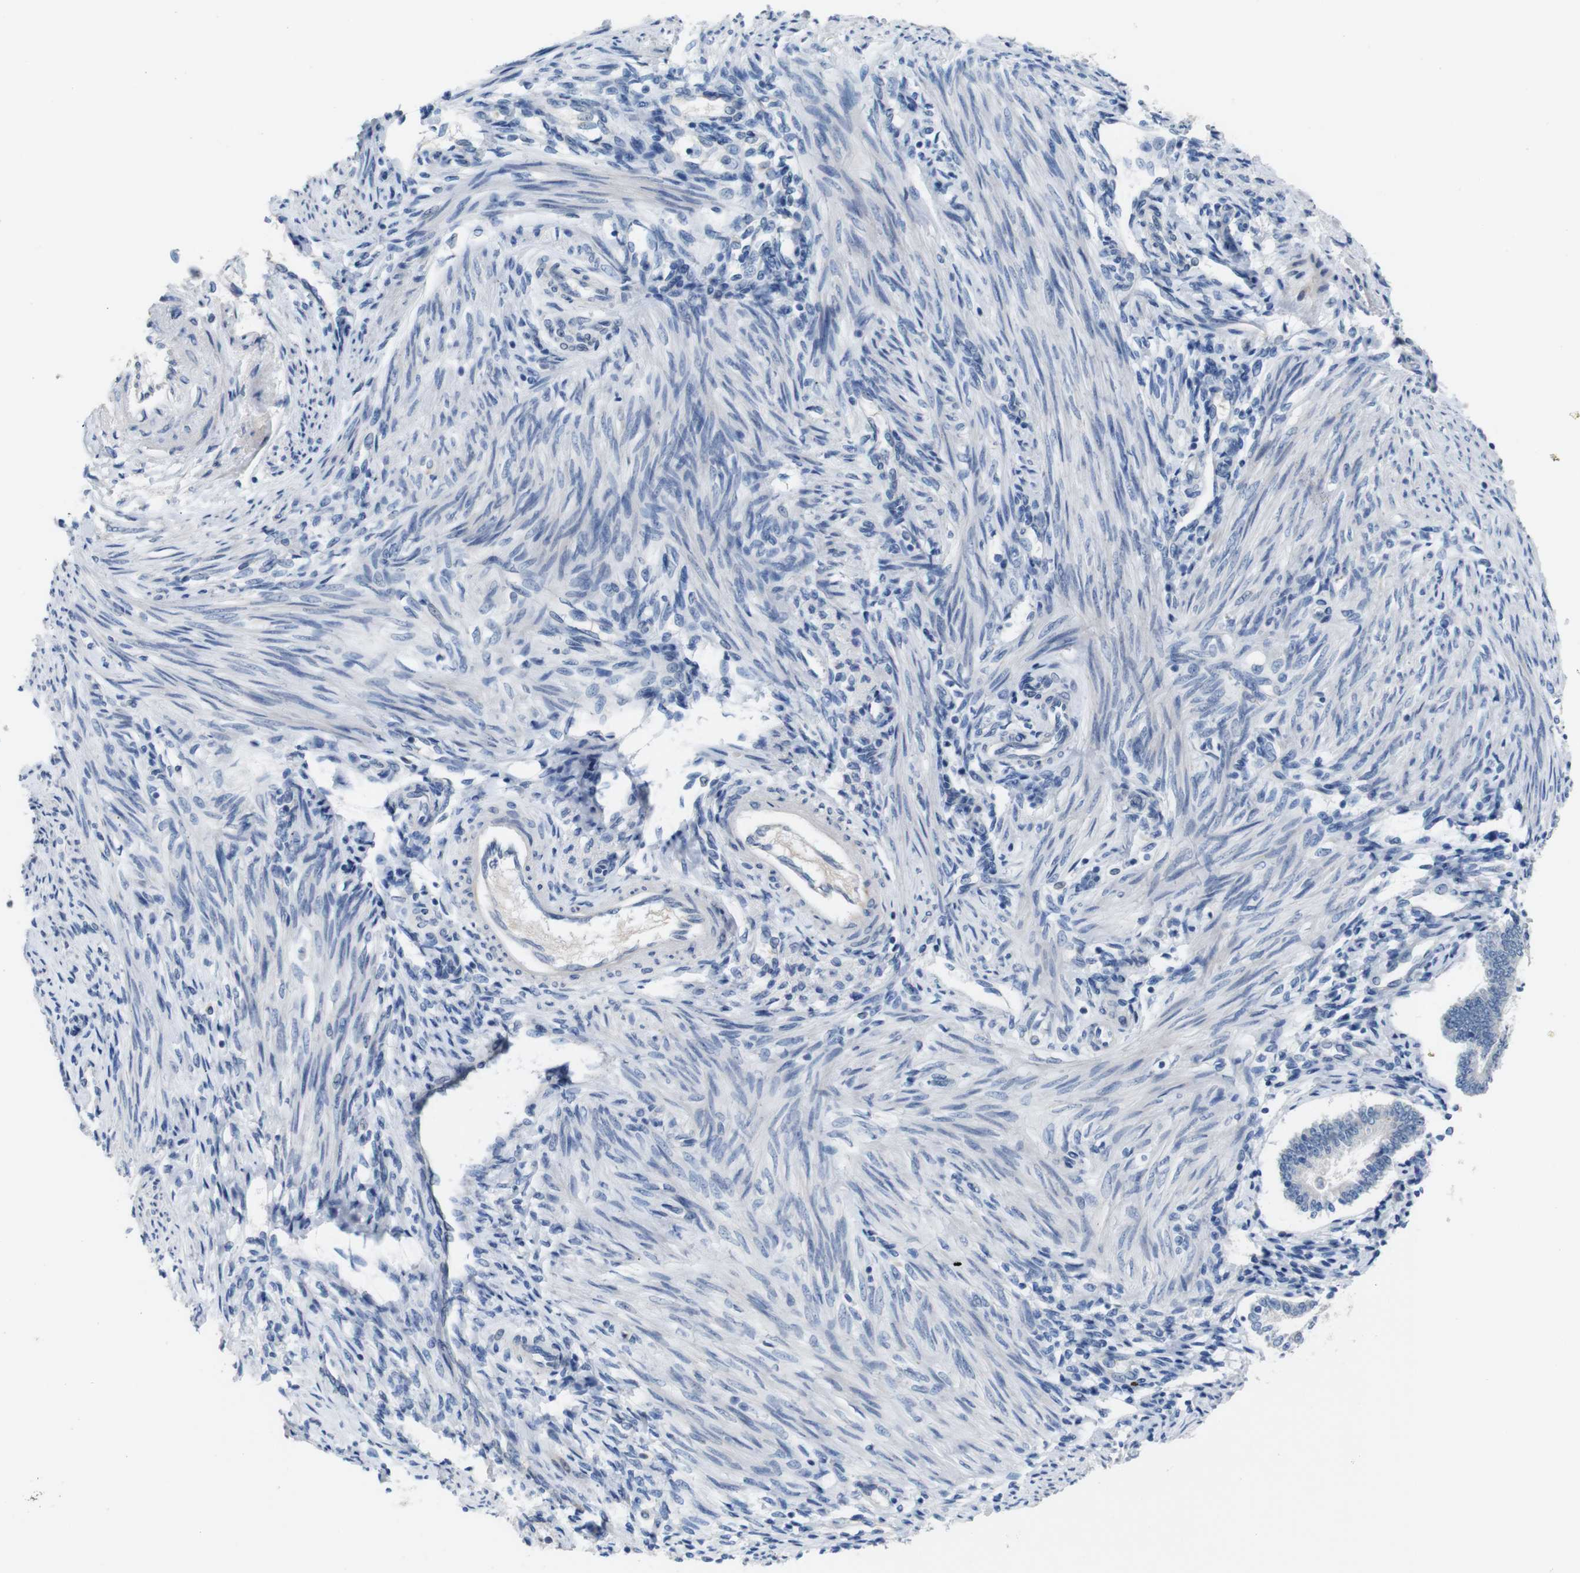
{"staining": {"intensity": "negative", "quantity": "none", "location": "none"}, "tissue": "endometrium", "cell_type": "Cells in endometrial stroma", "image_type": "normal", "snomed": [{"axis": "morphology", "description": "Normal tissue, NOS"}, {"axis": "topography", "description": "Endometrium"}], "caption": "IHC photomicrograph of unremarkable endometrium: human endometrium stained with DAB (3,3'-diaminobenzidine) demonstrates no significant protein expression in cells in endometrial stroma.", "gene": "CHRM5", "patient": {"sex": "female", "age": 42}}